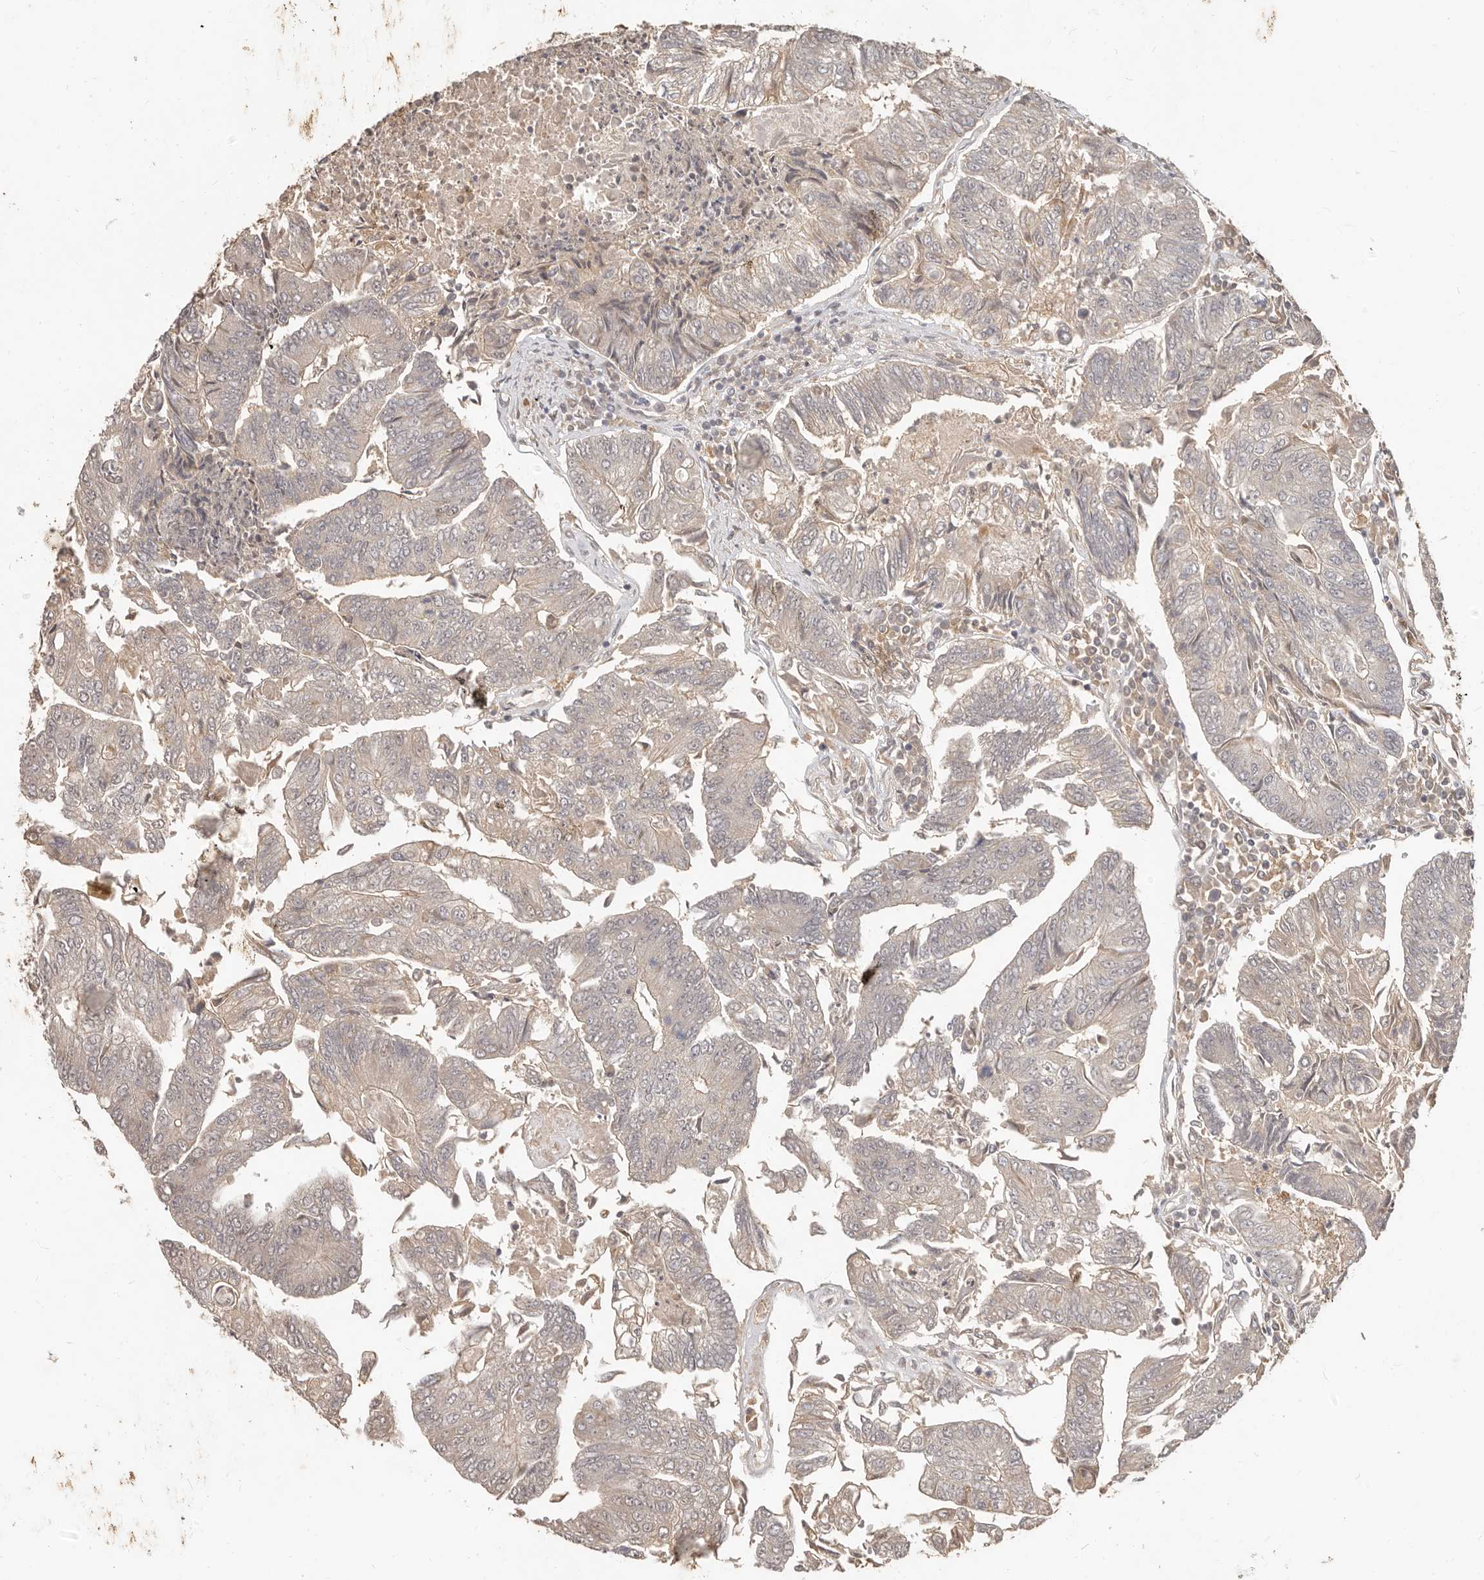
{"staining": {"intensity": "weak", "quantity": "<25%", "location": "cytoplasmic/membranous"}, "tissue": "colorectal cancer", "cell_type": "Tumor cells", "image_type": "cancer", "snomed": [{"axis": "morphology", "description": "Adenocarcinoma, NOS"}, {"axis": "topography", "description": "Colon"}], "caption": "Tumor cells are negative for brown protein staining in colorectal cancer (adenocarcinoma).", "gene": "MTFR2", "patient": {"sex": "female", "age": 67}}